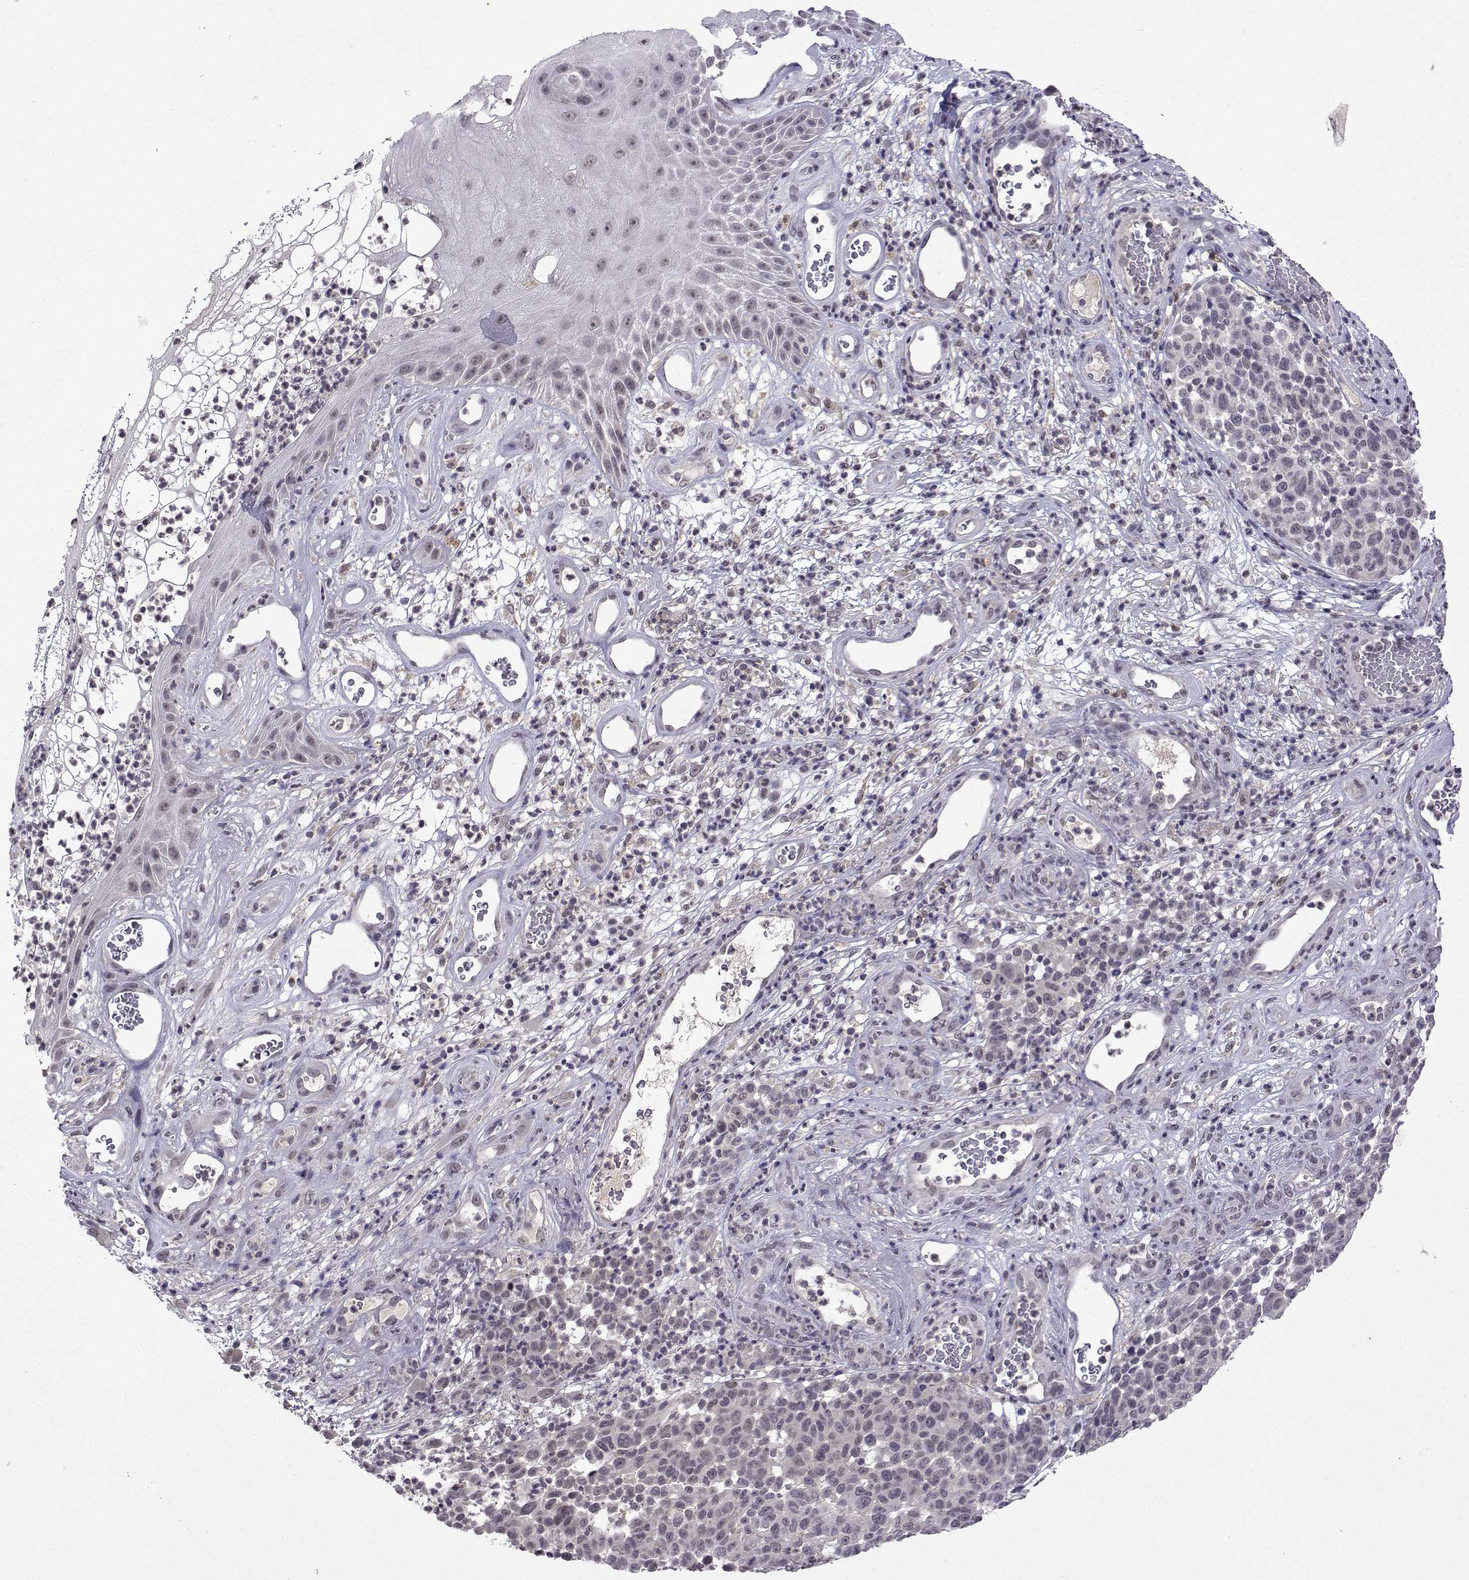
{"staining": {"intensity": "negative", "quantity": "none", "location": "none"}, "tissue": "melanoma", "cell_type": "Tumor cells", "image_type": "cancer", "snomed": [{"axis": "morphology", "description": "Malignant melanoma, NOS"}, {"axis": "topography", "description": "Skin"}], "caption": "Immunohistochemistry micrograph of neoplastic tissue: malignant melanoma stained with DAB (3,3'-diaminobenzidine) demonstrates no significant protein expression in tumor cells.", "gene": "CCL28", "patient": {"sex": "male", "age": 59}}